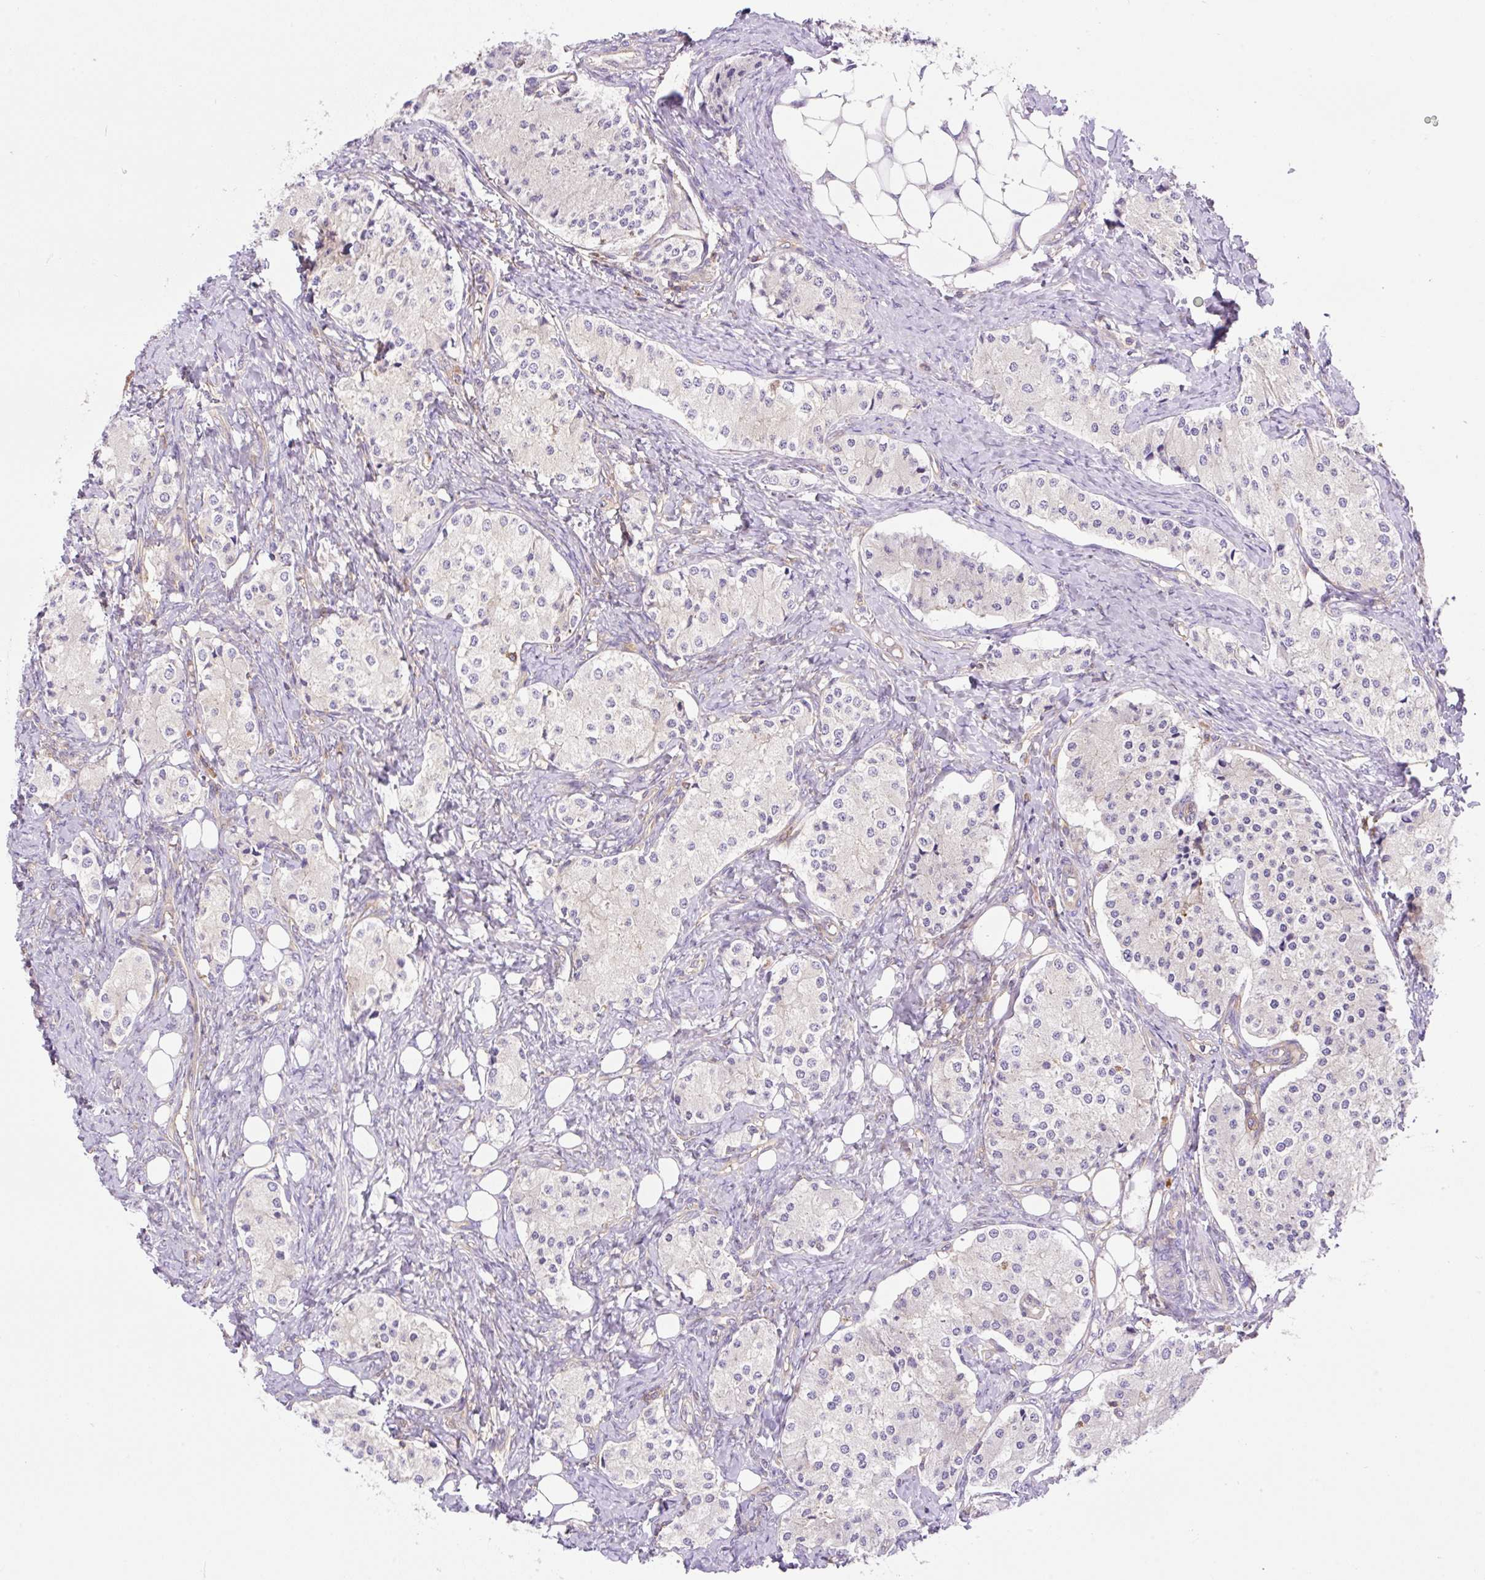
{"staining": {"intensity": "negative", "quantity": "none", "location": "none"}, "tissue": "carcinoid", "cell_type": "Tumor cells", "image_type": "cancer", "snomed": [{"axis": "morphology", "description": "Carcinoid, malignant, NOS"}, {"axis": "topography", "description": "Colon"}], "caption": "This is a micrograph of immunohistochemistry (IHC) staining of carcinoid, which shows no expression in tumor cells. The staining is performed using DAB (3,3'-diaminobenzidine) brown chromogen with nuclei counter-stained in using hematoxylin.", "gene": "DNM2", "patient": {"sex": "female", "age": 52}}